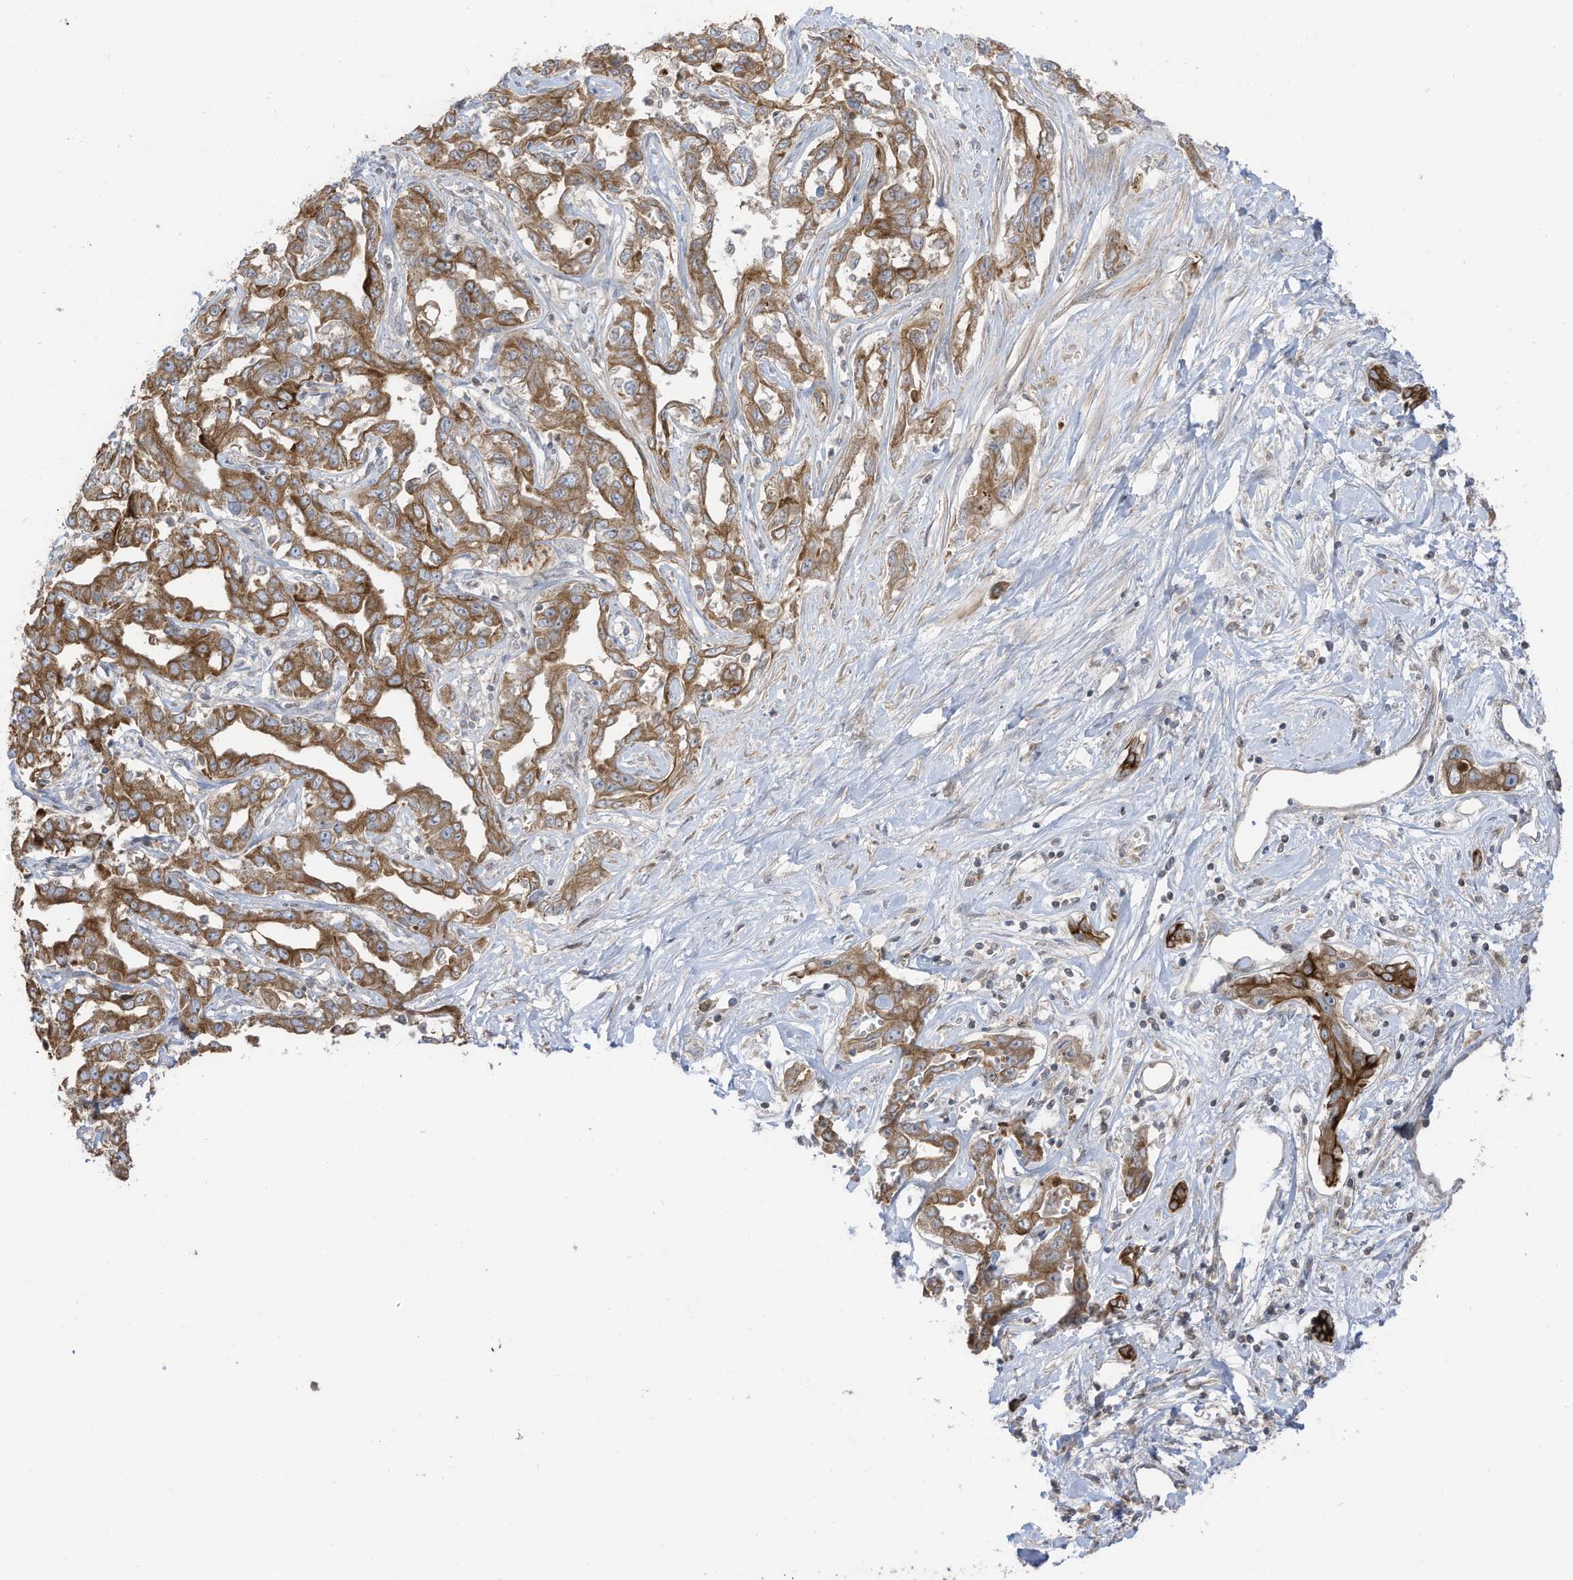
{"staining": {"intensity": "moderate", "quantity": ">75%", "location": "cytoplasmic/membranous"}, "tissue": "liver cancer", "cell_type": "Tumor cells", "image_type": "cancer", "snomed": [{"axis": "morphology", "description": "Cholangiocarcinoma"}, {"axis": "topography", "description": "Liver"}], "caption": "Tumor cells reveal medium levels of moderate cytoplasmic/membranous expression in about >75% of cells in human liver cancer.", "gene": "CGAS", "patient": {"sex": "male", "age": 59}}